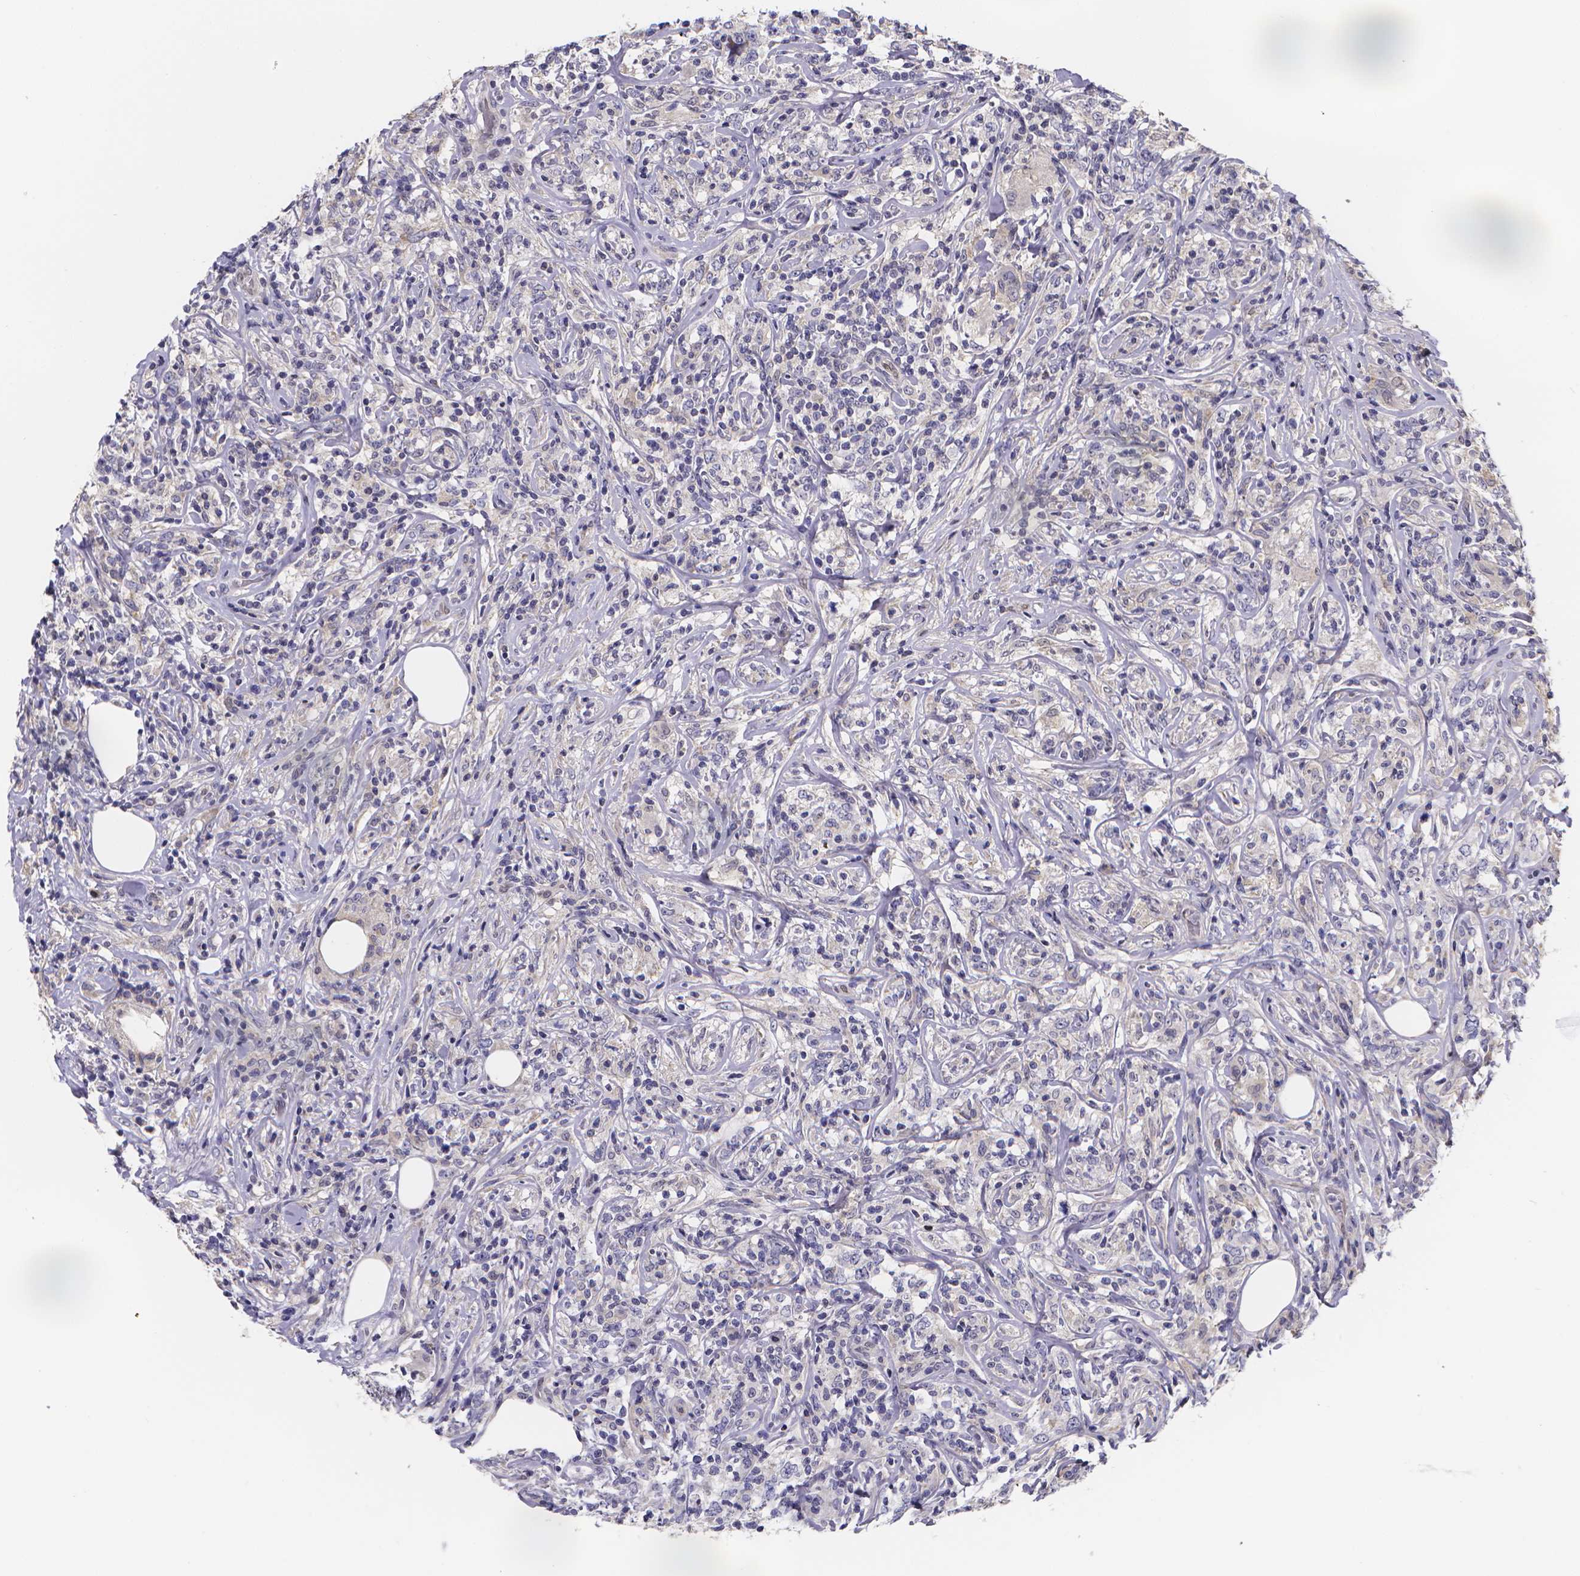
{"staining": {"intensity": "negative", "quantity": "none", "location": "none"}, "tissue": "lymphoma", "cell_type": "Tumor cells", "image_type": "cancer", "snomed": [{"axis": "morphology", "description": "Malignant lymphoma, non-Hodgkin's type, High grade"}, {"axis": "topography", "description": "Lymph node"}], "caption": "Immunohistochemistry histopathology image of lymphoma stained for a protein (brown), which displays no staining in tumor cells.", "gene": "PAH", "patient": {"sex": "female", "age": 84}}